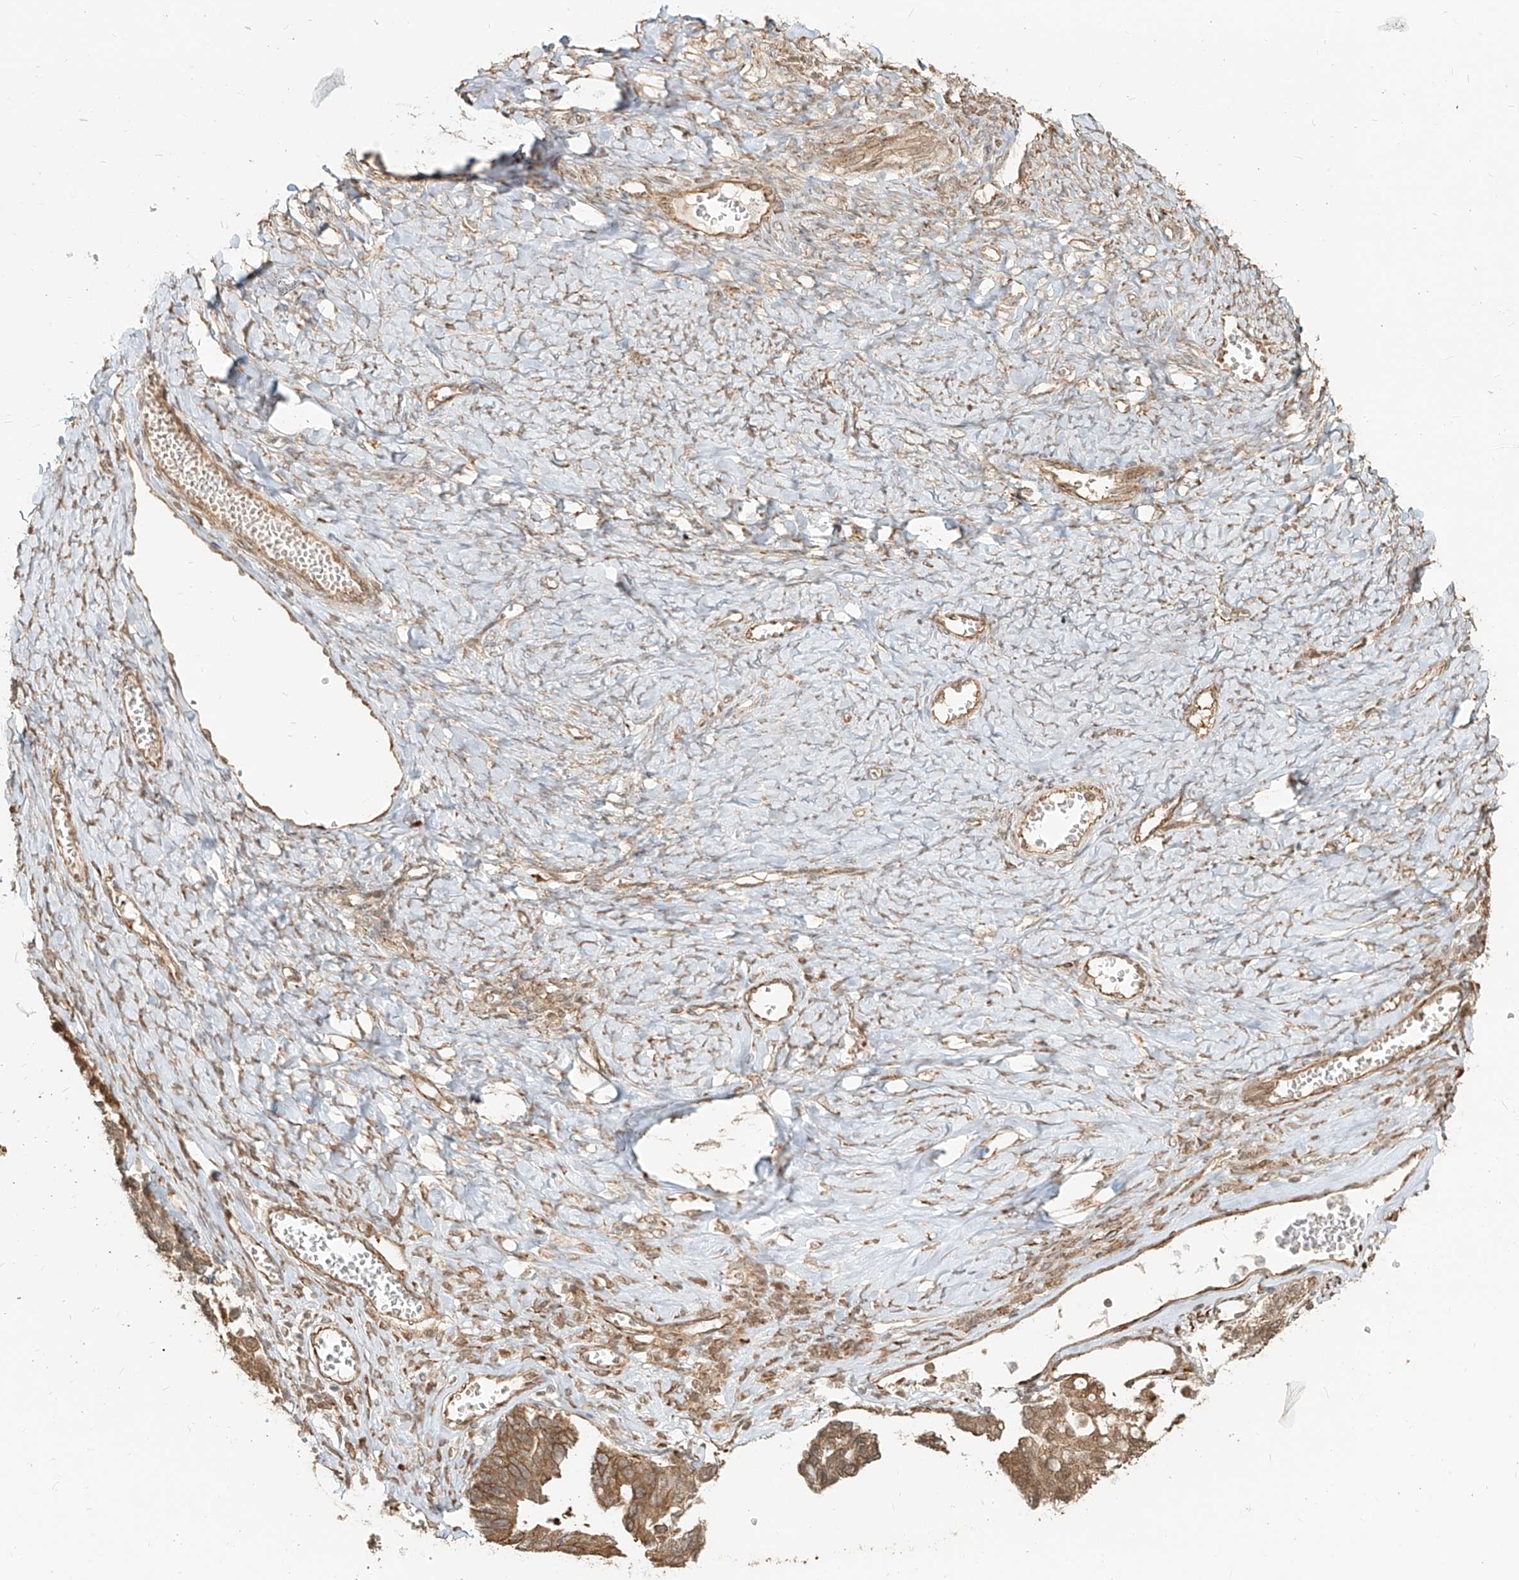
{"staining": {"intensity": "moderate", "quantity": ">75%", "location": "cytoplasmic/membranous"}, "tissue": "ovarian cancer", "cell_type": "Tumor cells", "image_type": "cancer", "snomed": [{"axis": "morphology", "description": "Cystadenocarcinoma, serous, NOS"}, {"axis": "topography", "description": "Ovary"}], "caption": "Moderate cytoplasmic/membranous positivity is appreciated in approximately >75% of tumor cells in serous cystadenocarcinoma (ovarian). (Stains: DAB (3,3'-diaminobenzidine) in brown, nuclei in blue, Microscopy: brightfield microscopy at high magnification).", "gene": "UBE2K", "patient": {"sex": "female", "age": 79}}